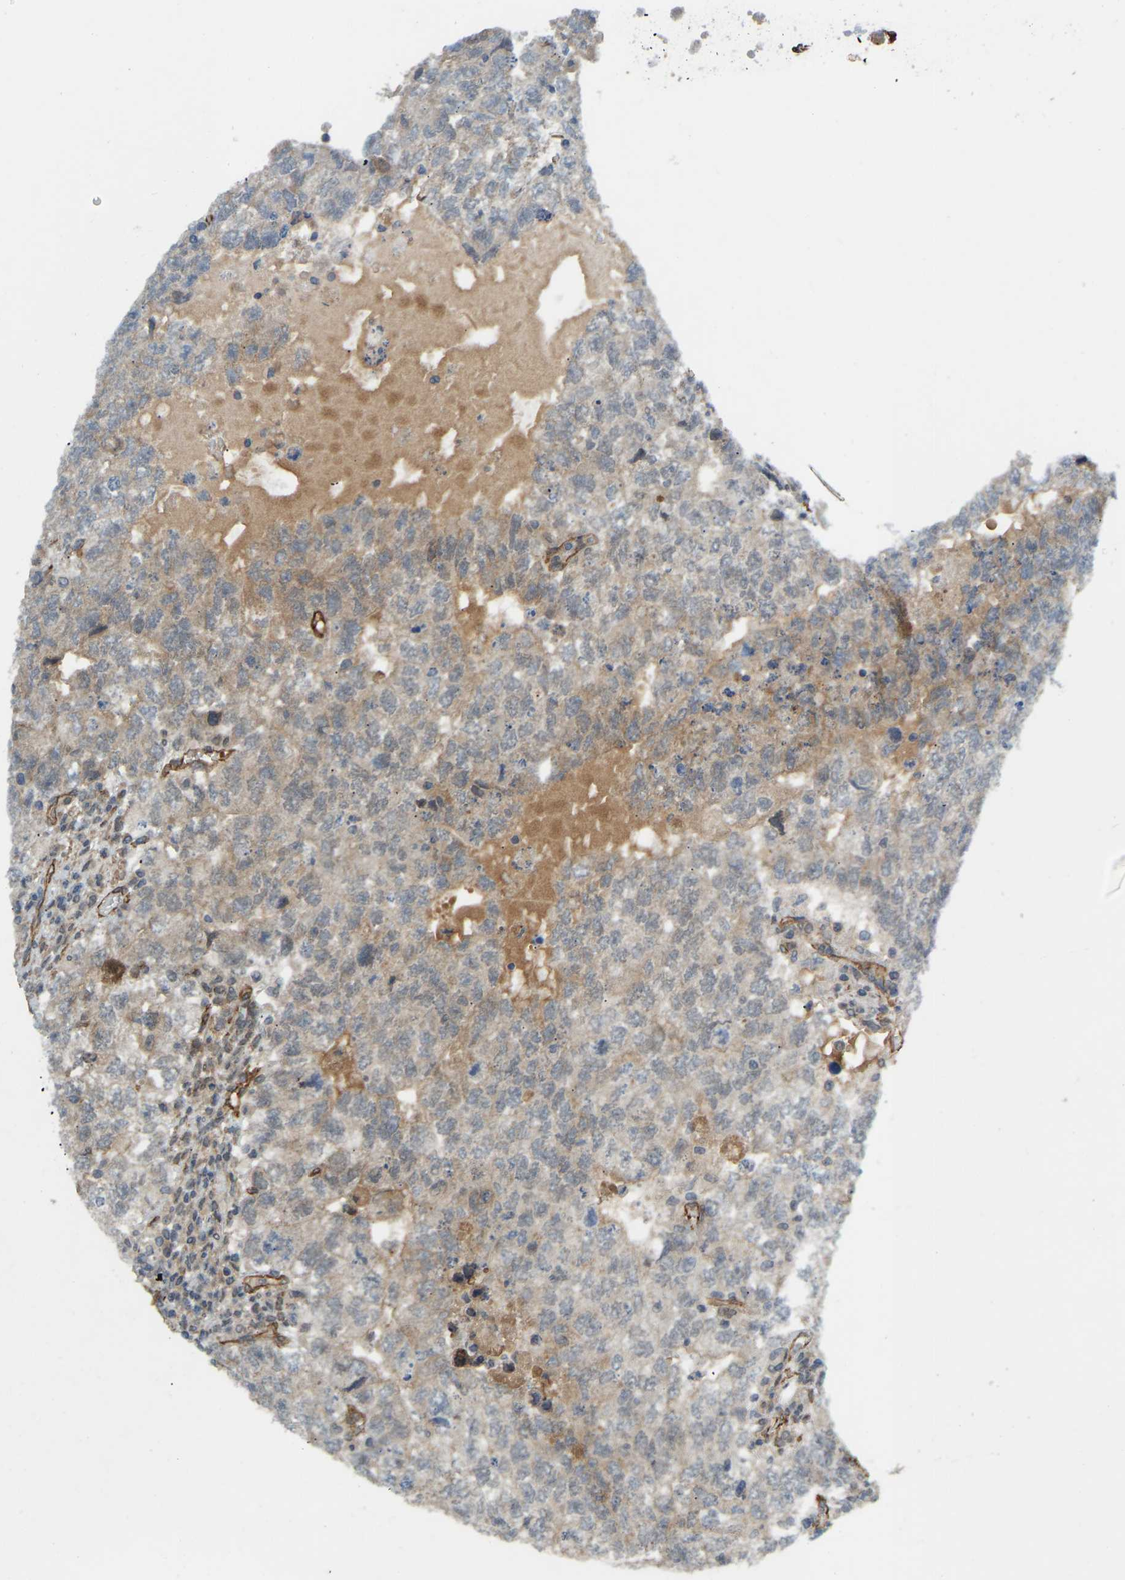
{"staining": {"intensity": "weak", "quantity": "25%-75%", "location": "cytoplasmic/membranous"}, "tissue": "testis cancer", "cell_type": "Tumor cells", "image_type": "cancer", "snomed": [{"axis": "morphology", "description": "Carcinoma, Embryonal, NOS"}, {"axis": "topography", "description": "Testis"}], "caption": "The immunohistochemical stain shows weak cytoplasmic/membranous staining in tumor cells of embryonal carcinoma (testis) tissue.", "gene": "NMB", "patient": {"sex": "male", "age": 36}}